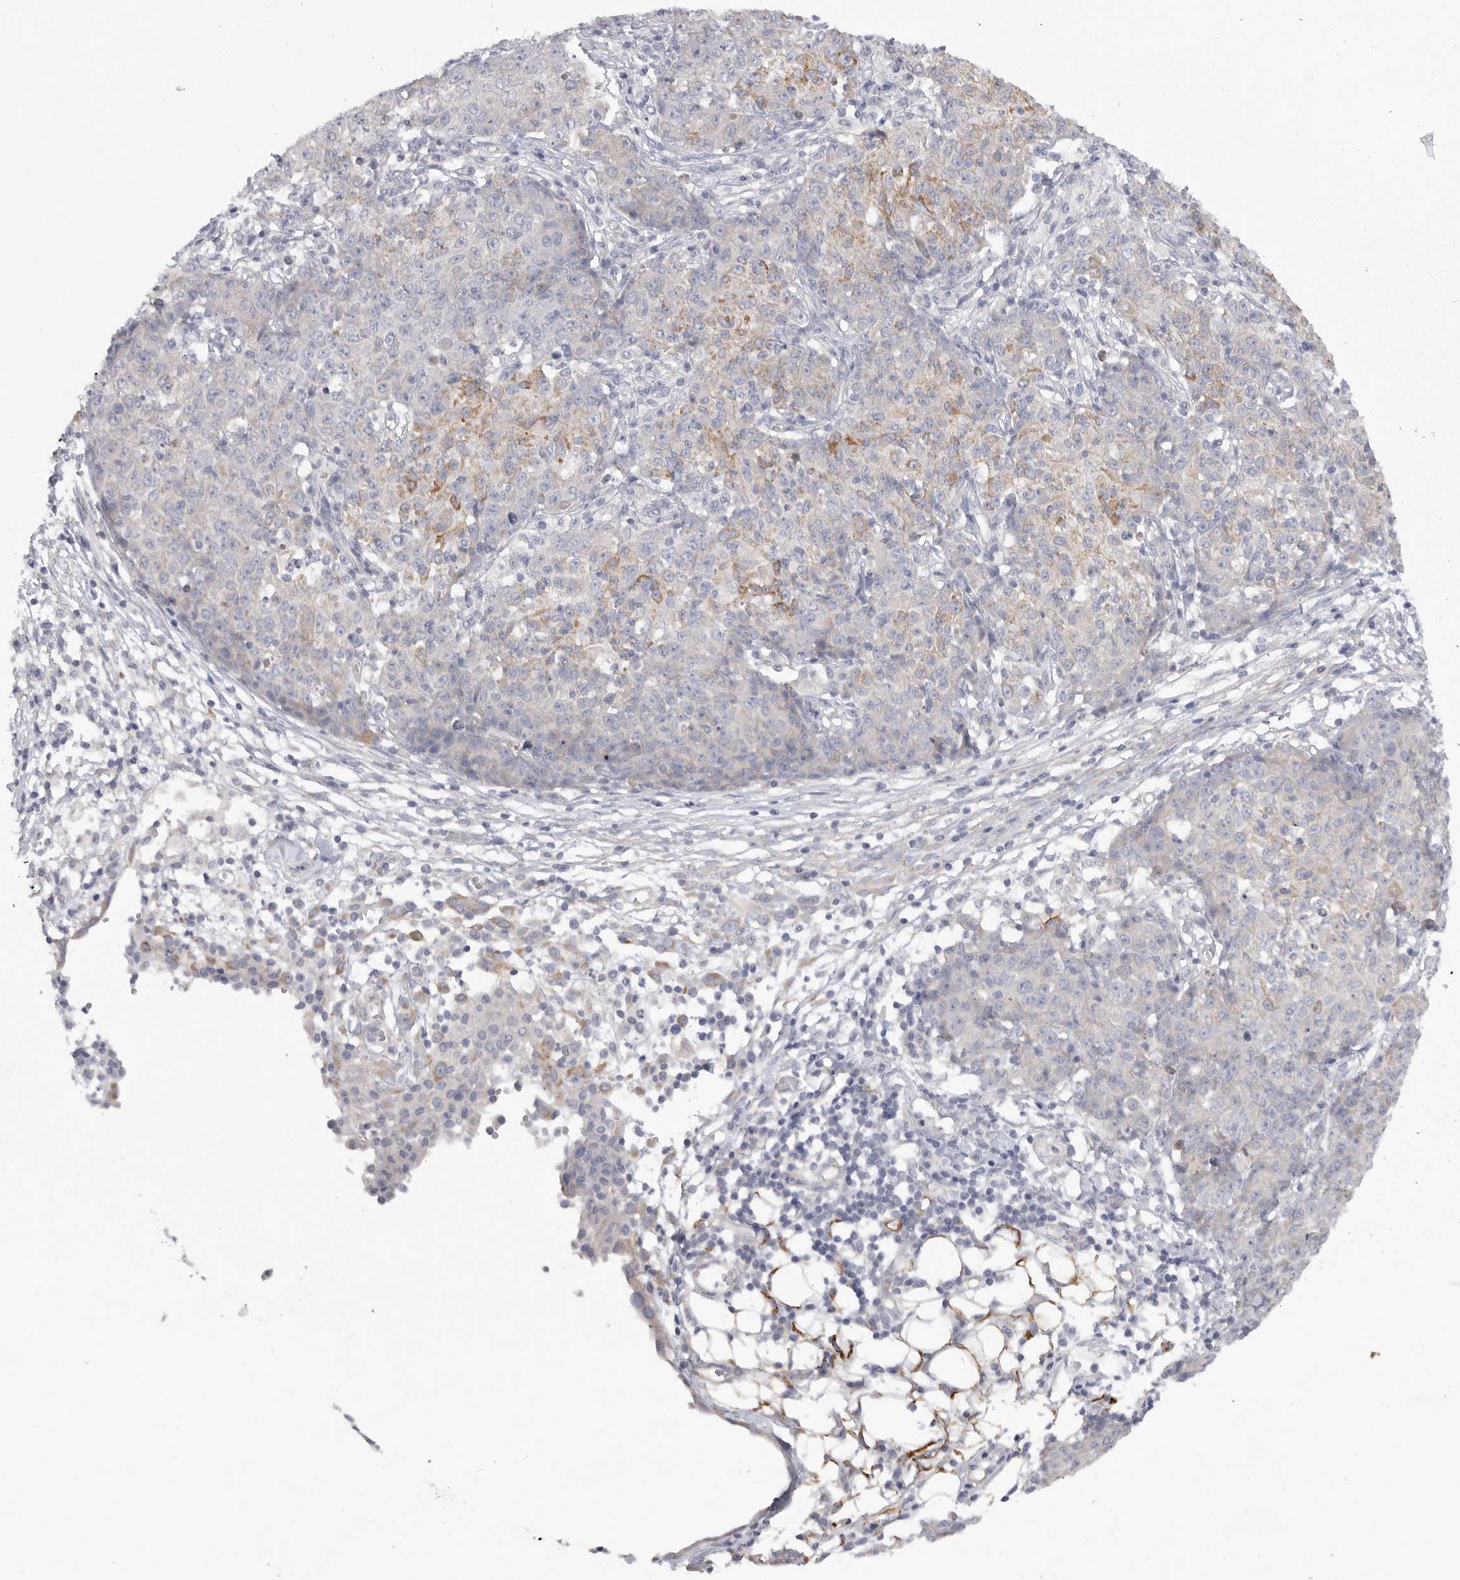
{"staining": {"intensity": "moderate", "quantity": "<25%", "location": "cytoplasmic/membranous"}, "tissue": "ovarian cancer", "cell_type": "Tumor cells", "image_type": "cancer", "snomed": [{"axis": "morphology", "description": "Carcinoma, endometroid"}, {"axis": "topography", "description": "Ovary"}], "caption": "Human ovarian cancer stained with a protein marker exhibits moderate staining in tumor cells.", "gene": "ELP3", "patient": {"sex": "female", "age": 42}}